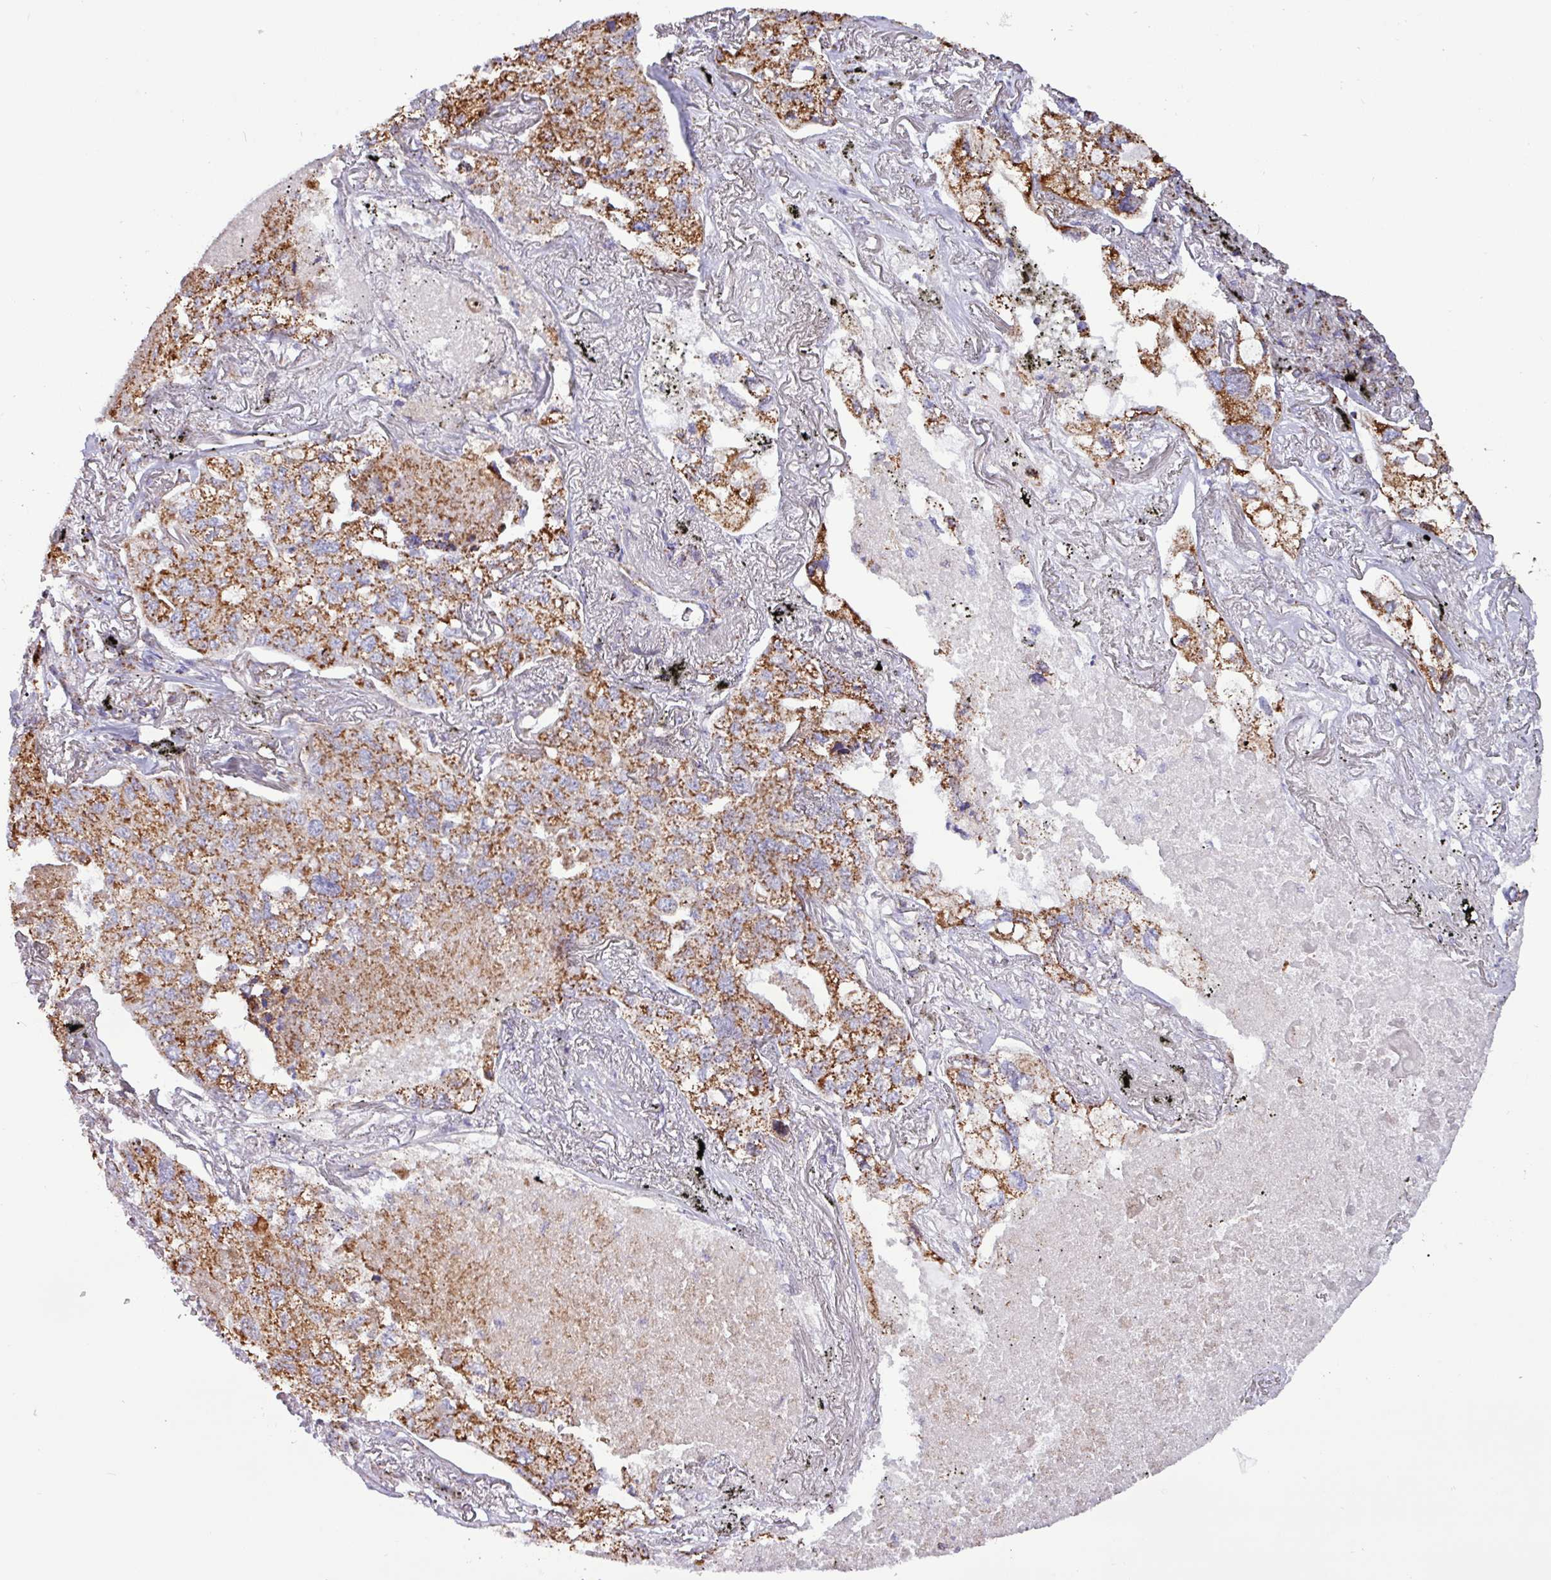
{"staining": {"intensity": "moderate", "quantity": ">75%", "location": "cytoplasmic/membranous"}, "tissue": "lung cancer", "cell_type": "Tumor cells", "image_type": "cancer", "snomed": [{"axis": "morphology", "description": "Adenocarcinoma, NOS"}, {"axis": "topography", "description": "Lung"}], "caption": "Immunohistochemical staining of human adenocarcinoma (lung) shows moderate cytoplasmic/membranous protein positivity in approximately >75% of tumor cells.", "gene": "RTL3", "patient": {"sex": "male", "age": 65}}